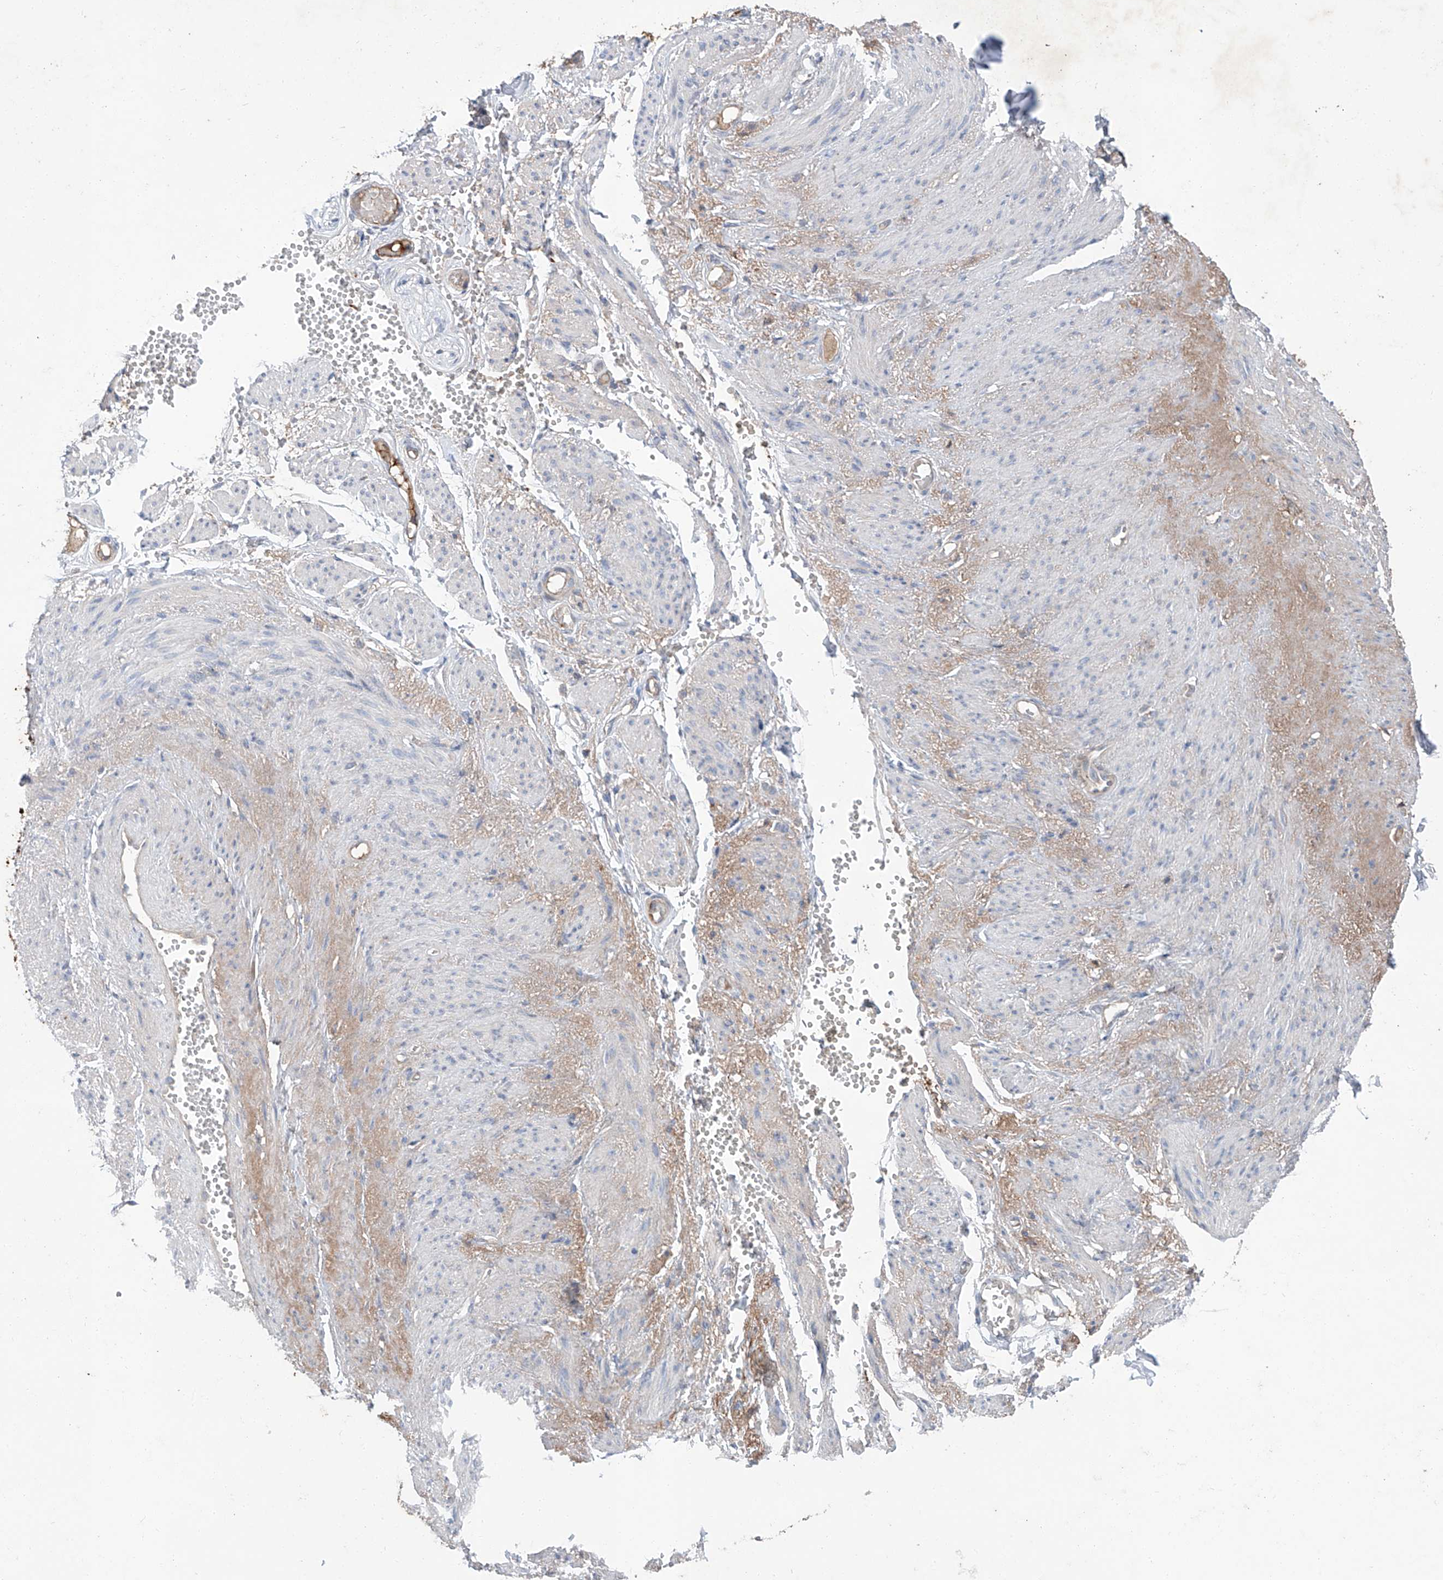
{"staining": {"intensity": "moderate", "quantity": ">75%", "location": "cytoplasmic/membranous"}, "tissue": "adipose tissue", "cell_type": "Adipocytes", "image_type": "normal", "snomed": [{"axis": "morphology", "description": "Normal tissue, NOS"}, {"axis": "topography", "description": "Smooth muscle"}, {"axis": "topography", "description": "Peripheral nerve tissue"}], "caption": "IHC staining of unremarkable adipose tissue, which shows medium levels of moderate cytoplasmic/membranous staining in approximately >75% of adipocytes indicating moderate cytoplasmic/membranous protein positivity. The staining was performed using DAB (3,3'-diaminobenzidine) (brown) for protein detection and nuclei were counterstained in hematoxylin (blue).", "gene": "SIX4", "patient": {"sex": "female", "age": 39}}